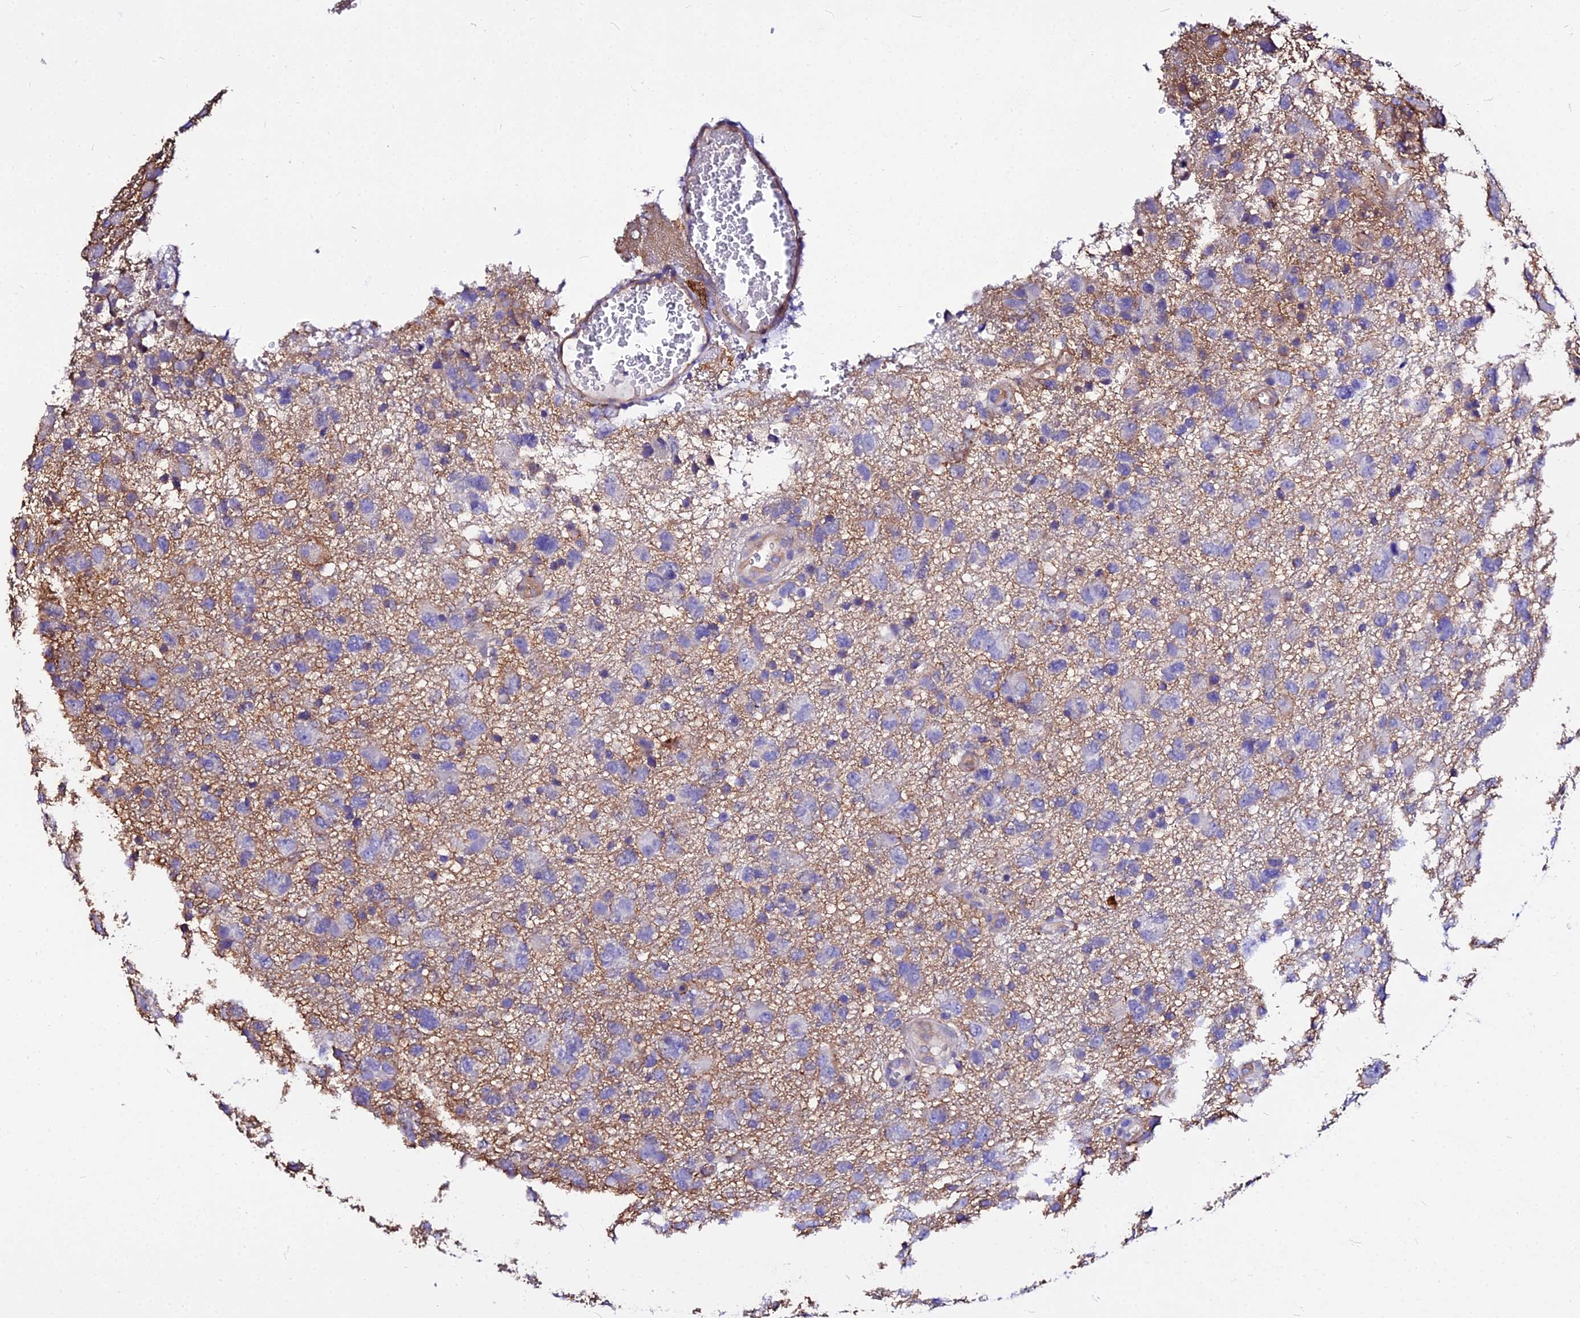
{"staining": {"intensity": "negative", "quantity": "none", "location": "none"}, "tissue": "glioma", "cell_type": "Tumor cells", "image_type": "cancer", "snomed": [{"axis": "morphology", "description": "Glioma, malignant, High grade"}, {"axis": "topography", "description": "Brain"}], "caption": "This is an immunohistochemistry histopathology image of malignant glioma (high-grade). There is no expression in tumor cells.", "gene": "DAW1", "patient": {"sex": "male", "age": 61}}